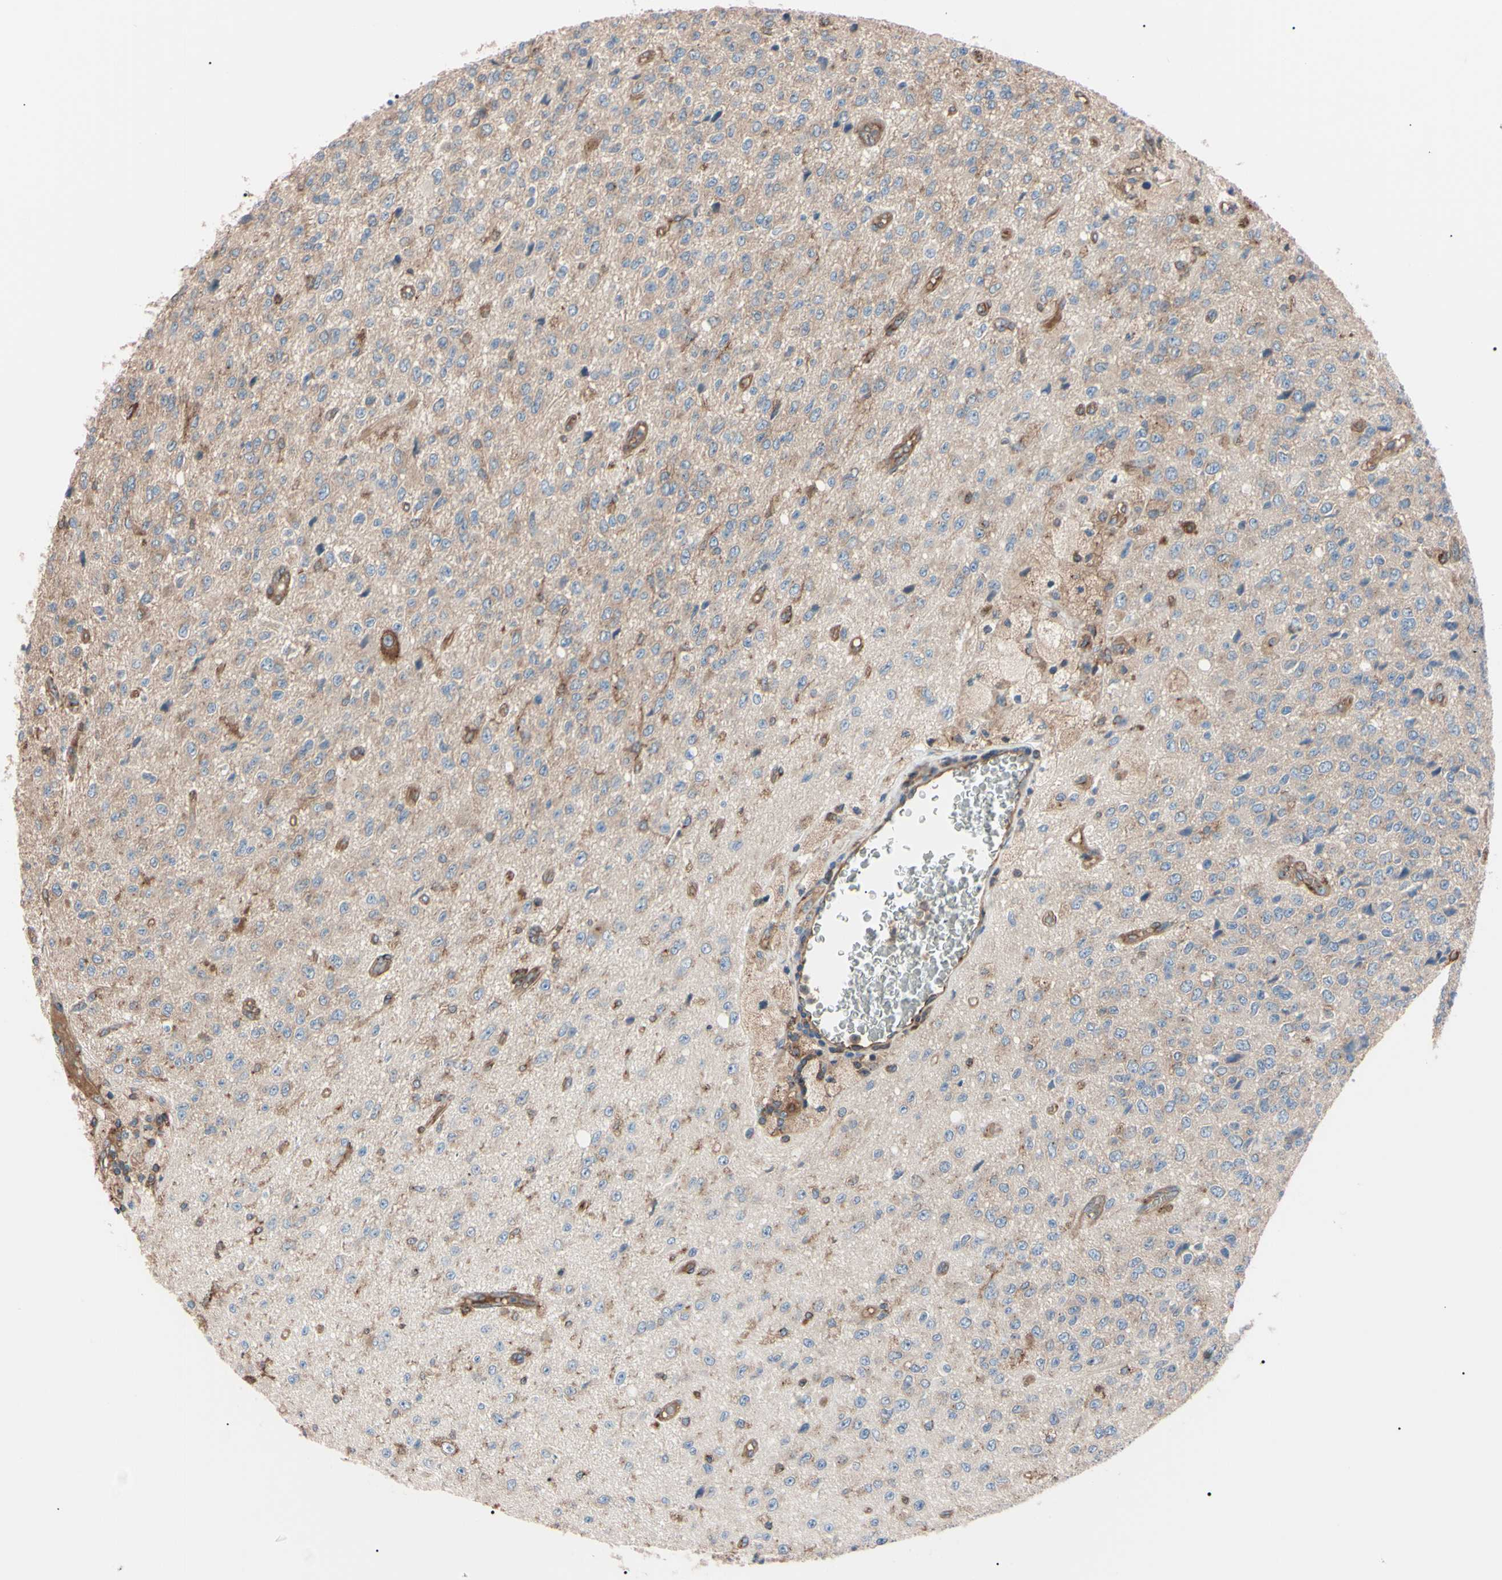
{"staining": {"intensity": "weak", "quantity": ">75%", "location": "cytoplasmic/membranous"}, "tissue": "glioma", "cell_type": "Tumor cells", "image_type": "cancer", "snomed": [{"axis": "morphology", "description": "Glioma, malignant, High grade"}, {"axis": "topography", "description": "pancreas cauda"}], "caption": "High-grade glioma (malignant) stained with a protein marker demonstrates weak staining in tumor cells.", "gene": "PRKACA", "patient": {"sex": "male", "age": 60}}